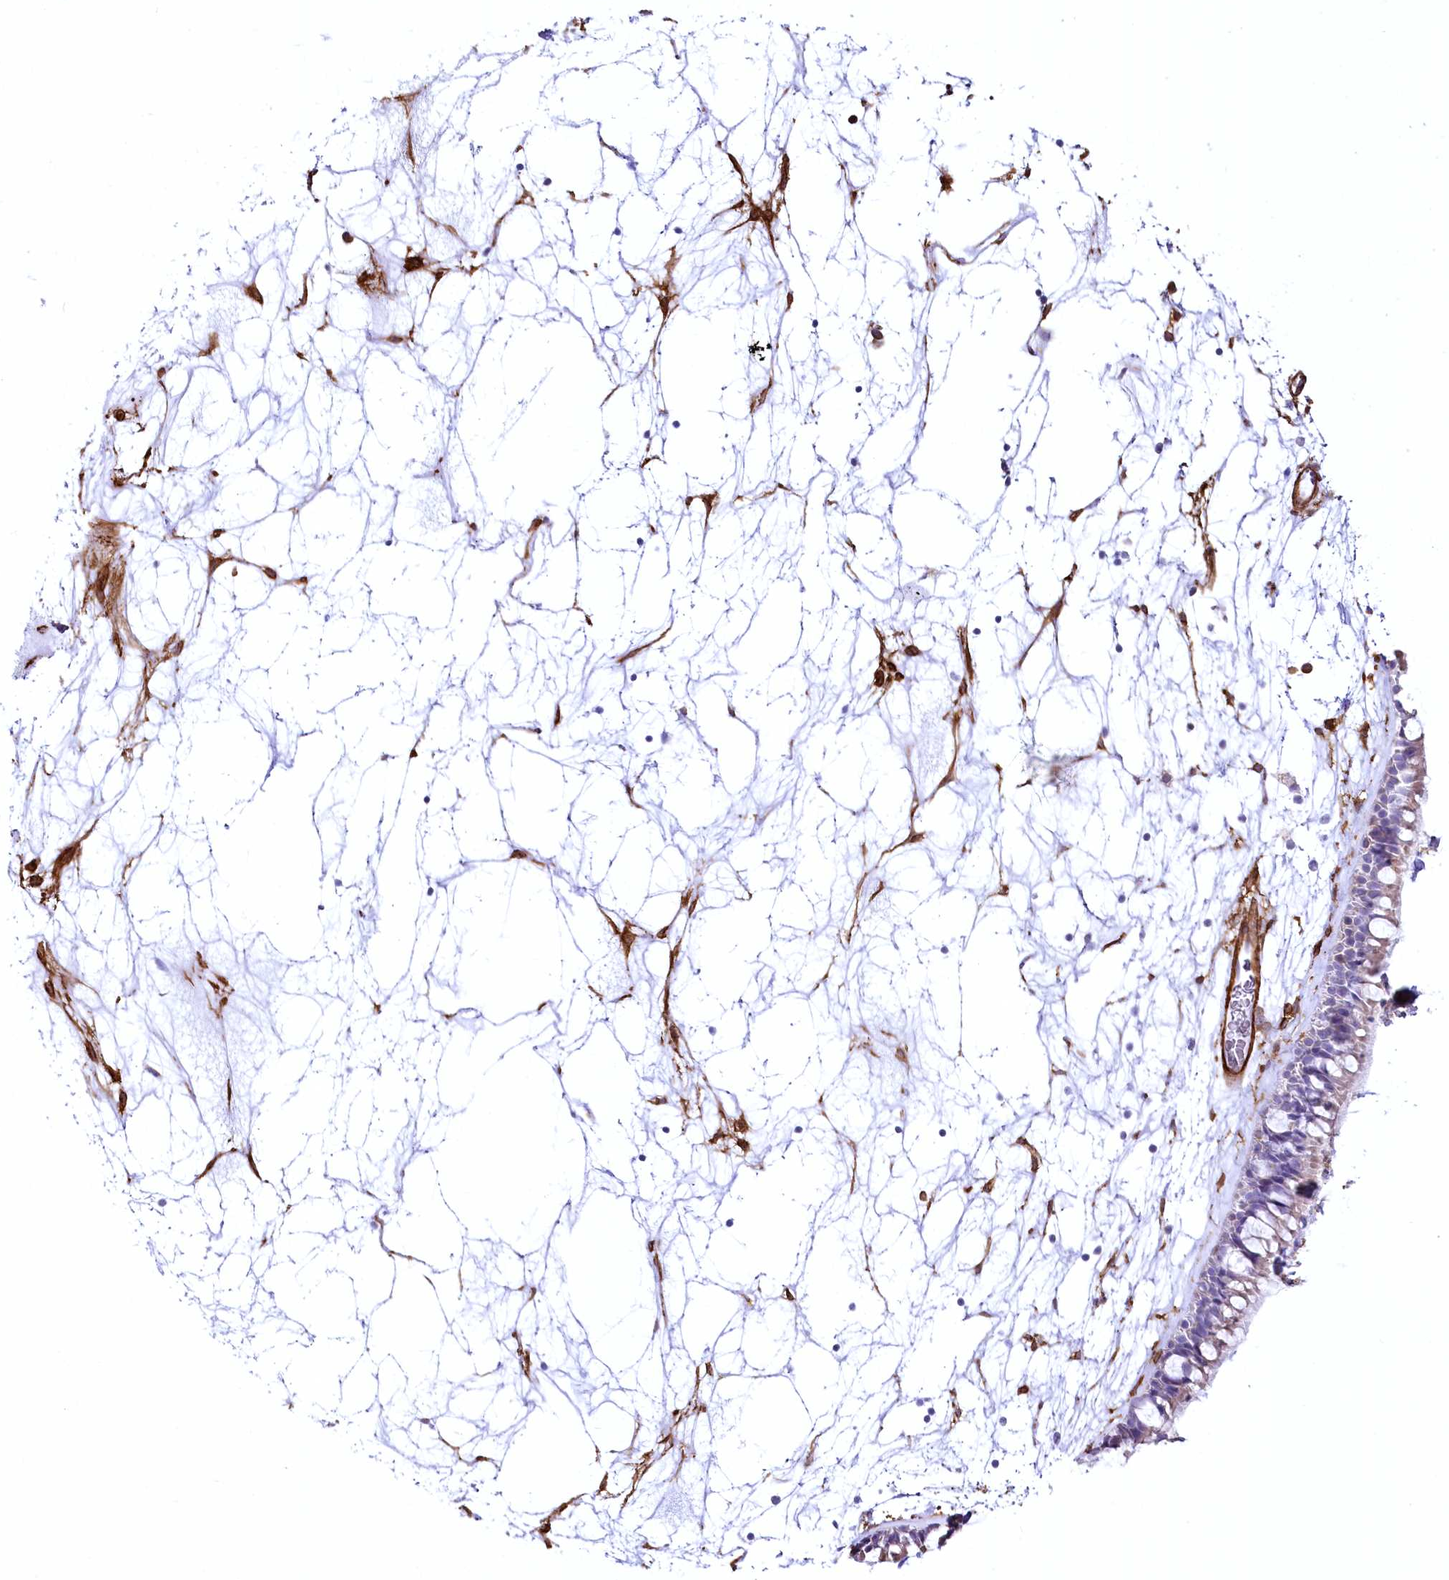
{"staining": {"intensity": "negative", "quantity": "none", "location": "none"}, "tissue": "nasopharynx", "cell_type": "Respiratory epithelial cells", "image_type": "normal", "snomed": [{"axis": "morphology", "description": "Normal tissue, NOS"}, {"axis": "topography", "description": "Nasopharynx"}], "caption": "IHC image of unremarkable nasopharynx stained for a protein (brown), which displays no staining in respiratory epithelial cells.", "gene": "SYNPO2", "patient": {"sex": "male", "age": 64}}